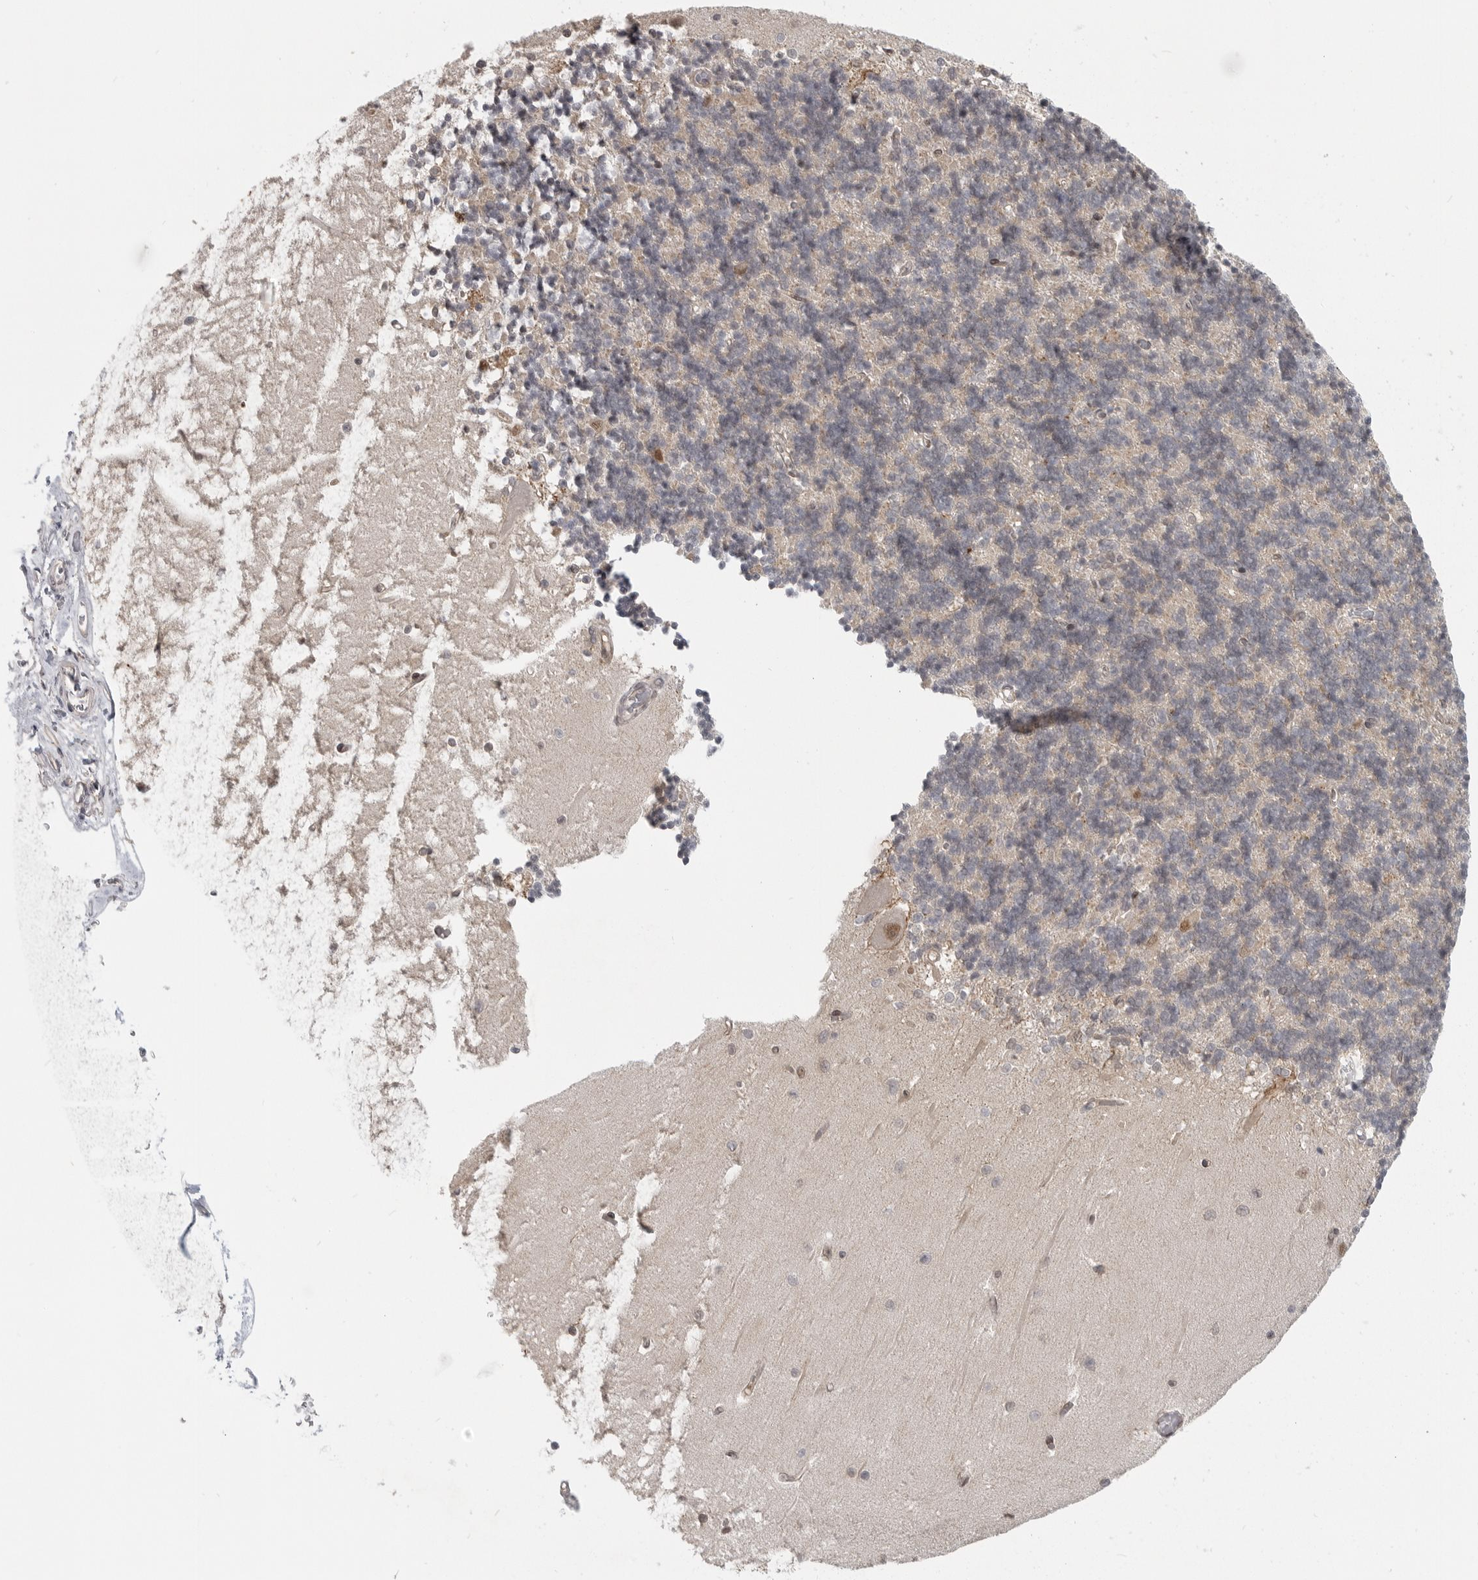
{"staining": {"intensity": "negative", "quantity": "none", "location": "none"}, "tissue": "cerebellum", "cell_type": "Cells in granular layer", "image_type": "normal", "snomed": [{"axis": "morphology", "description": "Normal tissue, NOS"}, {"axis": "topography", "description": "Cerebellum"}], "caption": "Immunohistochemistry (IHC) of unremarkable human cerebellum shows no positivity in cells in granular layer.", "gene": "CEP295NL", "patient": {"sex": "male", "age": 37}}